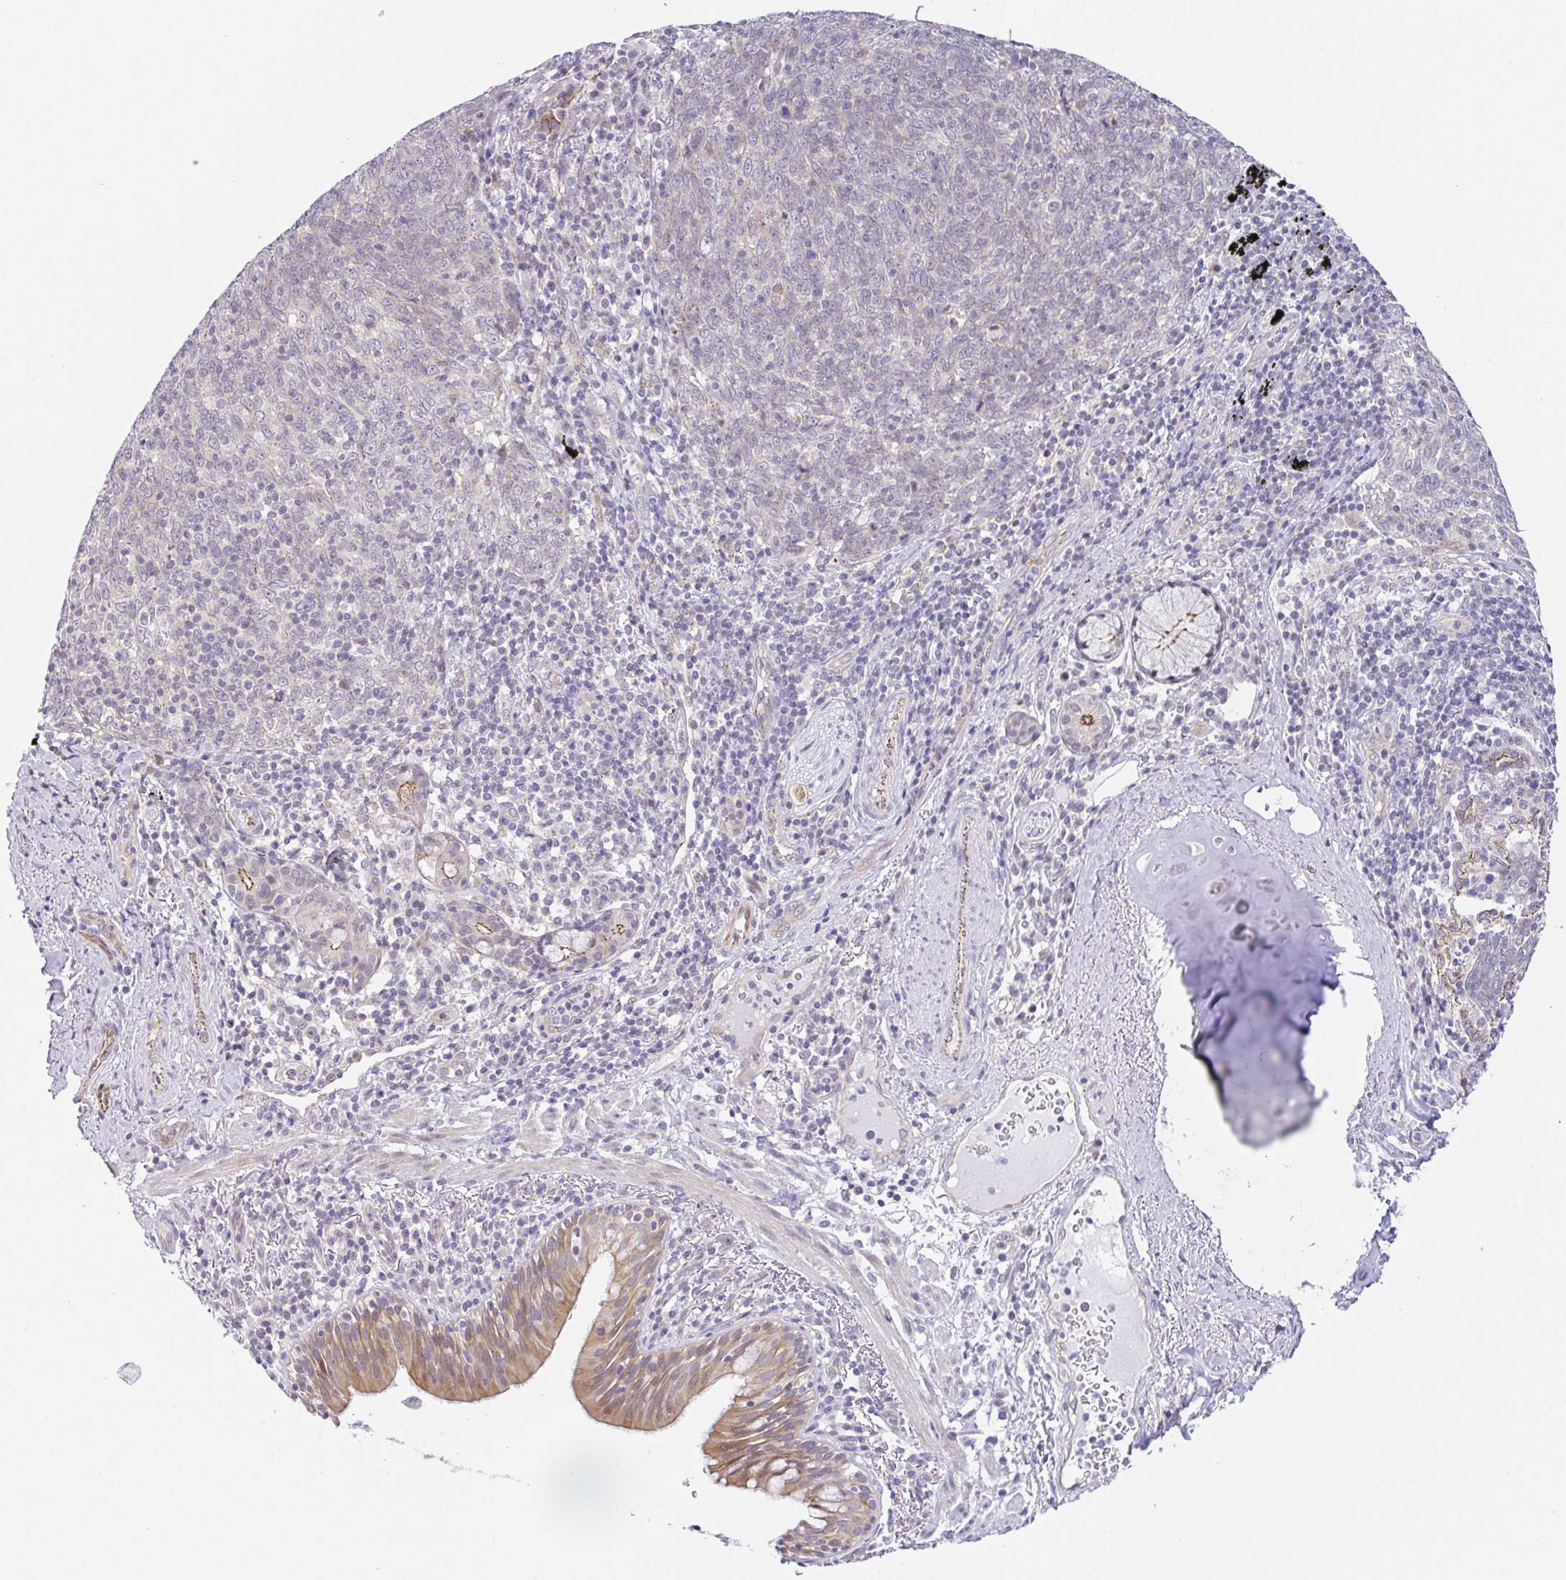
{"staining": {"intensity": "negative", "quantity": "none", "location": "none"}, "tissue": "lung cancer", "cell_type": "Tumor cells", "image_type": "cancer", "snomed": [{"axis": "morphology", "description": "Squamous cell carcinoma, NOS"}, {"axis": "topography", "description": "Lung"}], "caption": "DAB (3,3'-diaminobenzidine) immunohistochemical staining of human lung cancer reveals no significant positivity in tumor cells.", "gene": "CGNL1", "patient": {"sex": "female", "age": 72}}